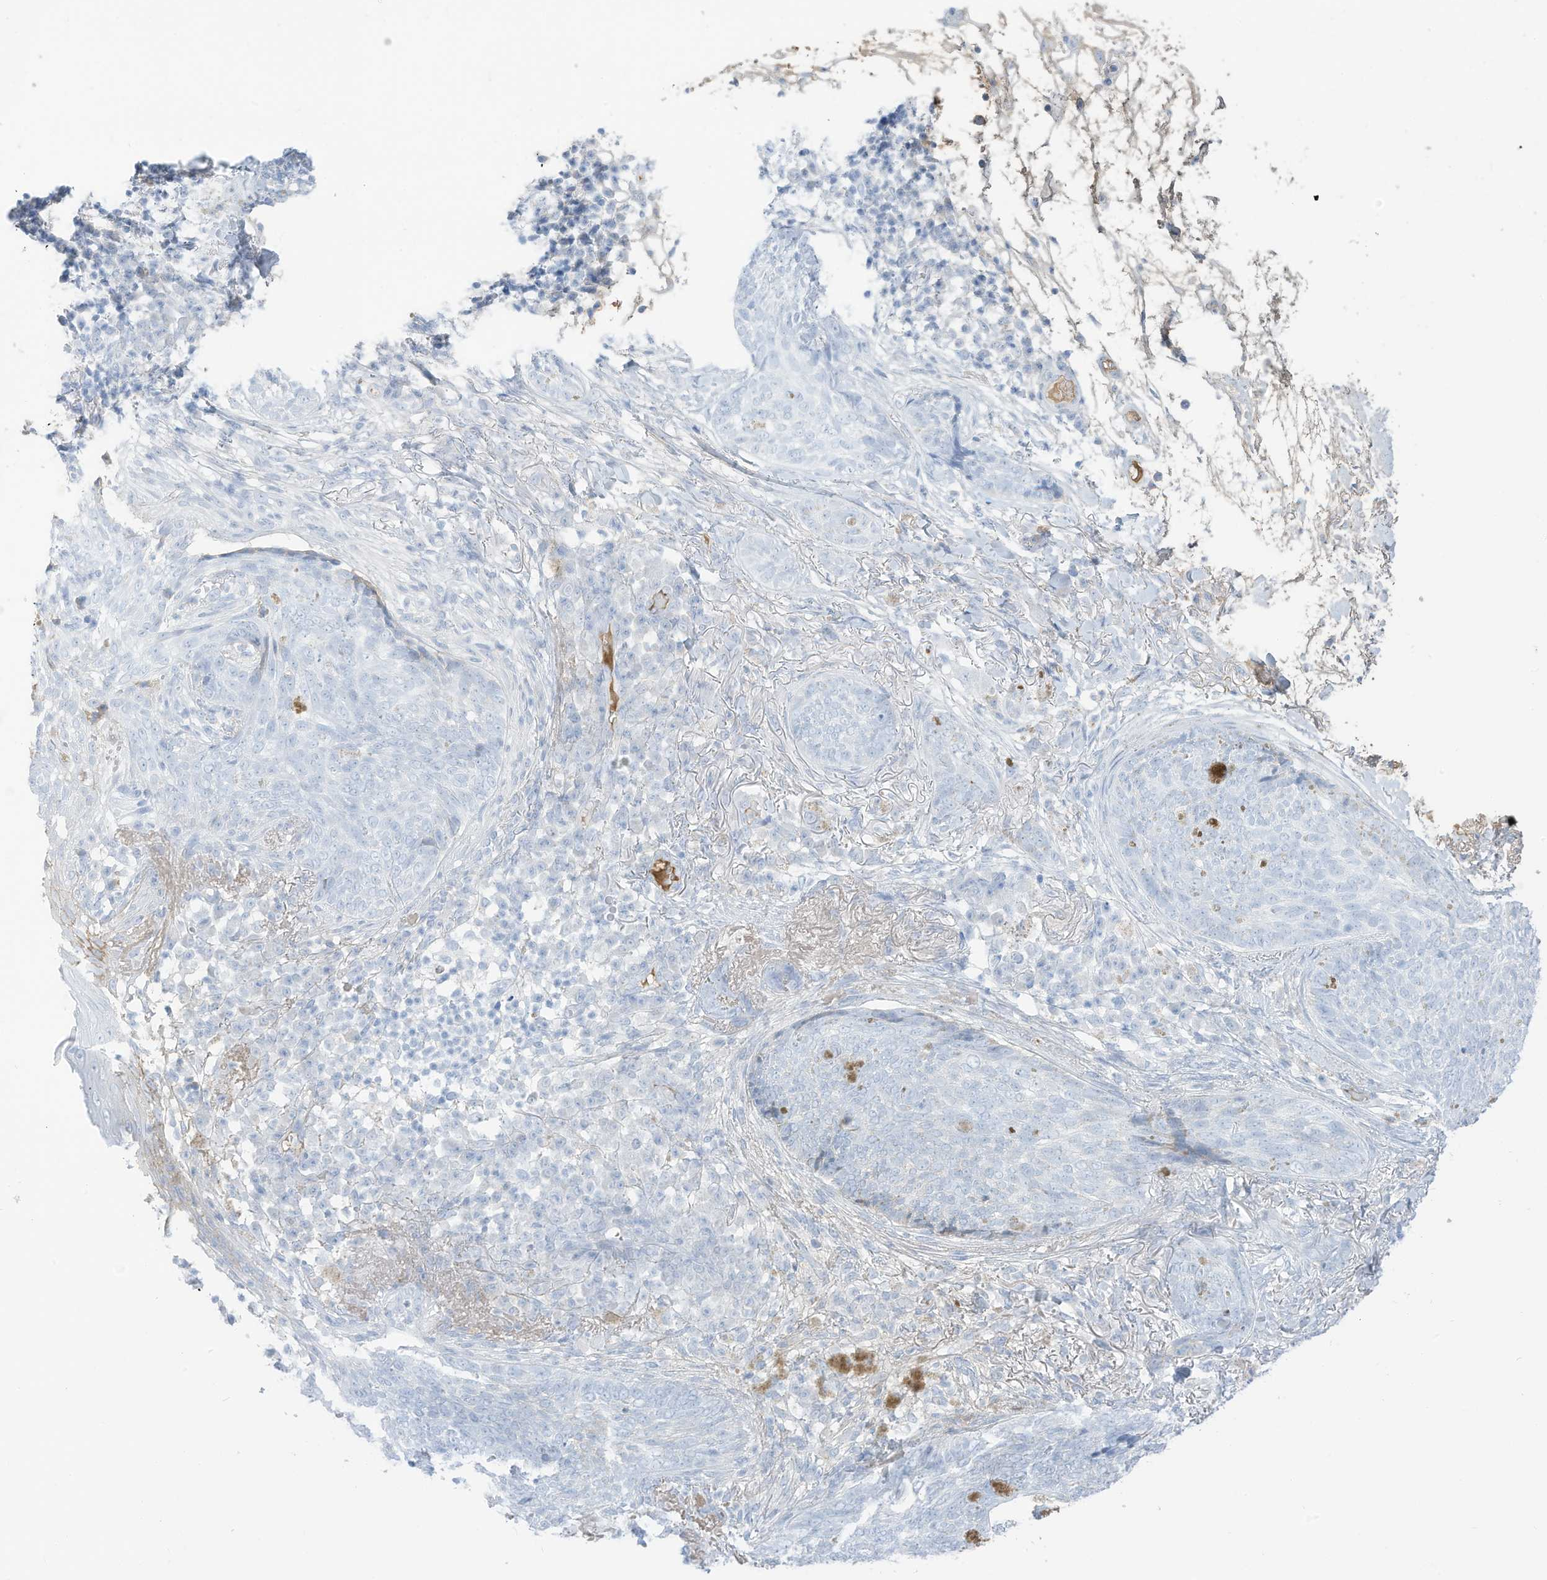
{"staining": {"intensity": "negative", "quantity": "none", "location": "none"}, "tissue": "skin cancer", "cell_type": "Tumor cells", "image_type": "cancer", "snomed": [{"axis": "morphology", "description": "Basal cell carcinoma"}, {"axis": "topography", "description": "Skin"}], "caption": "This is an immunohistochemistry (IHC) image of human skin basal cell carcinoma. There is no expression in tumor cells.", "gene": "HSD17B13", "patient": {"sex": "male", "age": 85}}